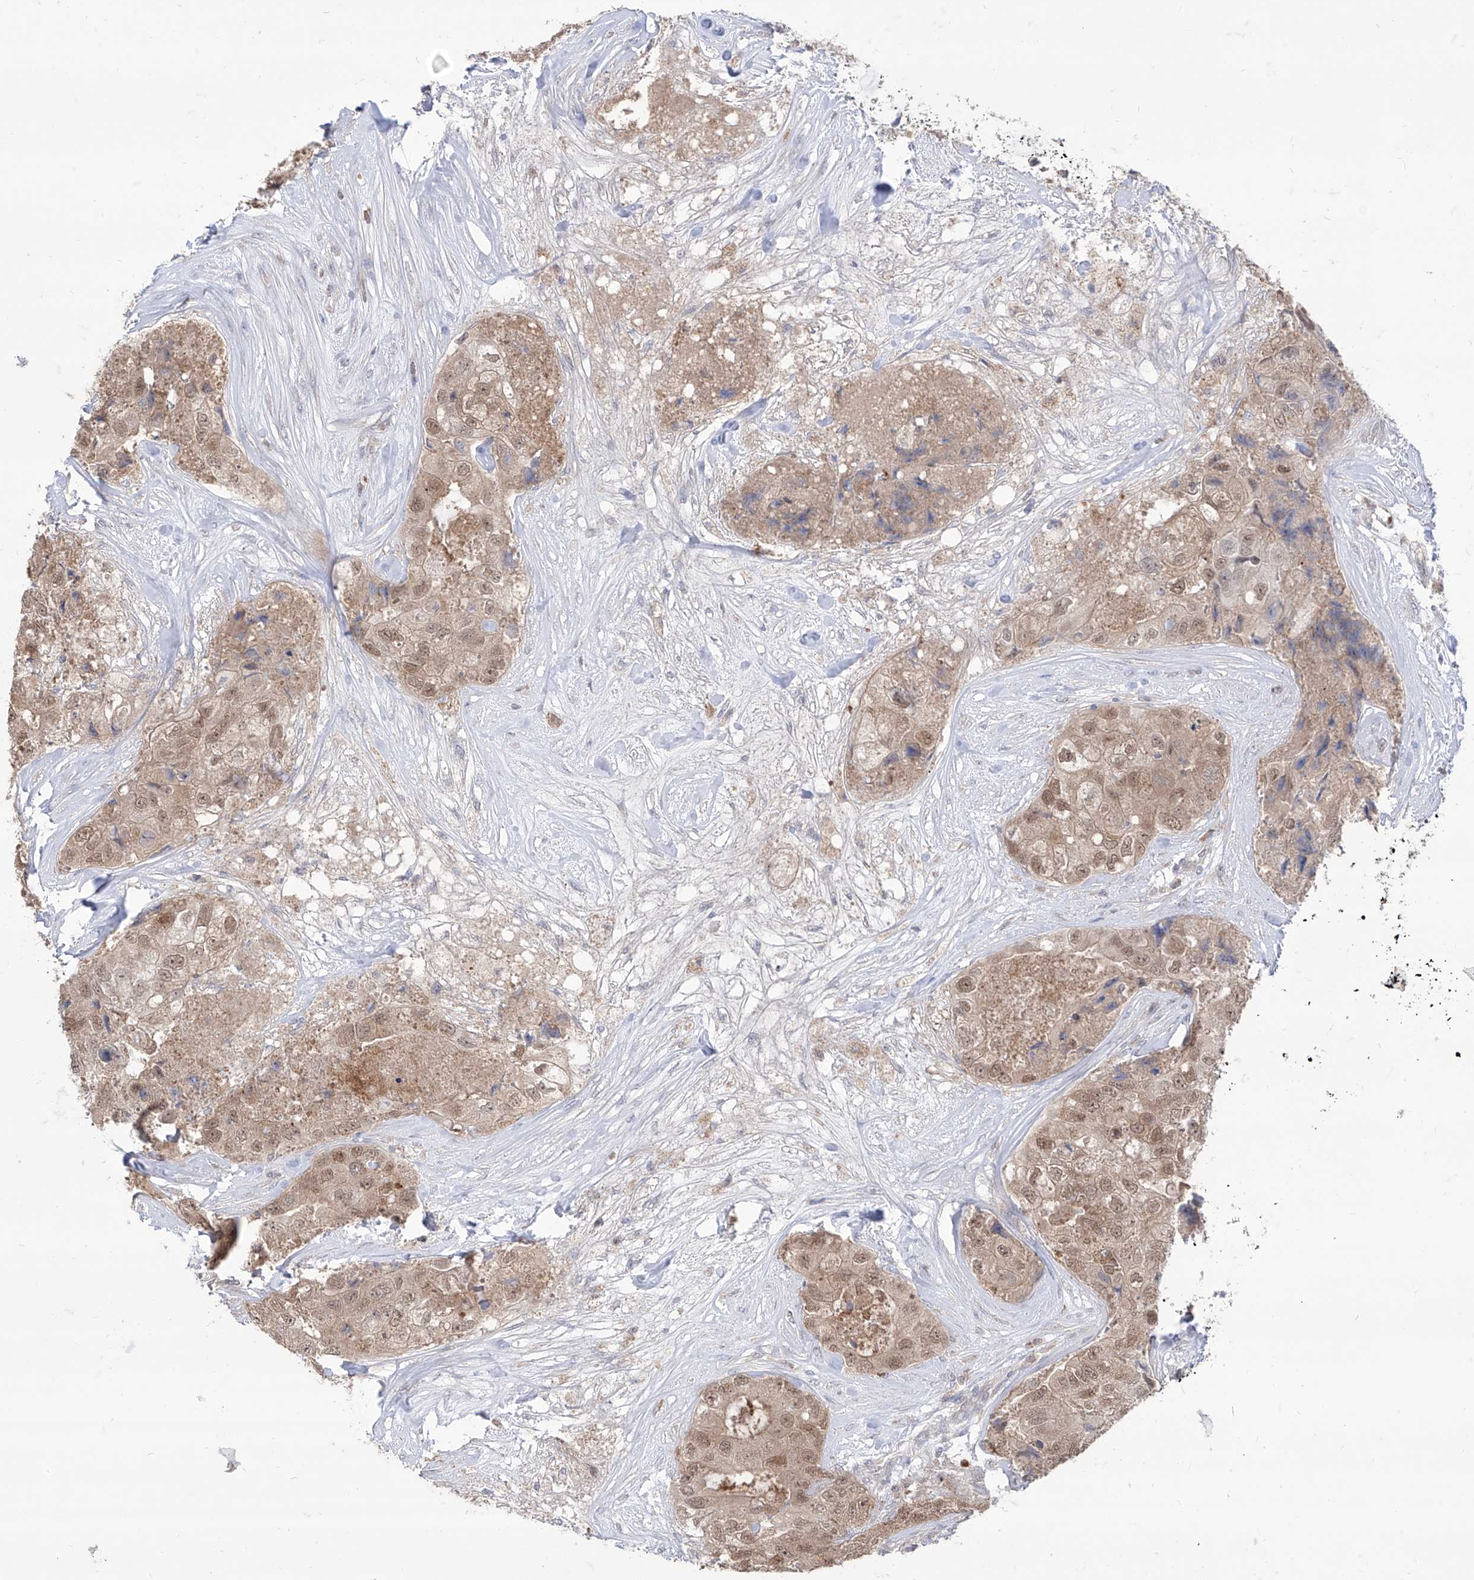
{"staining": {"intensity": "moderate", "quantity": ">75%", "location": "cytoplasmic/membranous,nuclear"}, "tissue": "breast cancer", "cell_type": "Tumor cells", "image_type": "cancer", "snomed": [{"axis": "morphology", "description": "Duct carcinoma"}, {"axis": "topography", "description": "Breast"}], "caption": "This photomicrograph exhibits IHC staining of human breast intraductal carcinoma, with medium moderate cytoplasmic/membranous and nuclear expression in about >75% of tumor cells.", "gene": "BROX", "patient": {"sex": "female", "age": 62}}